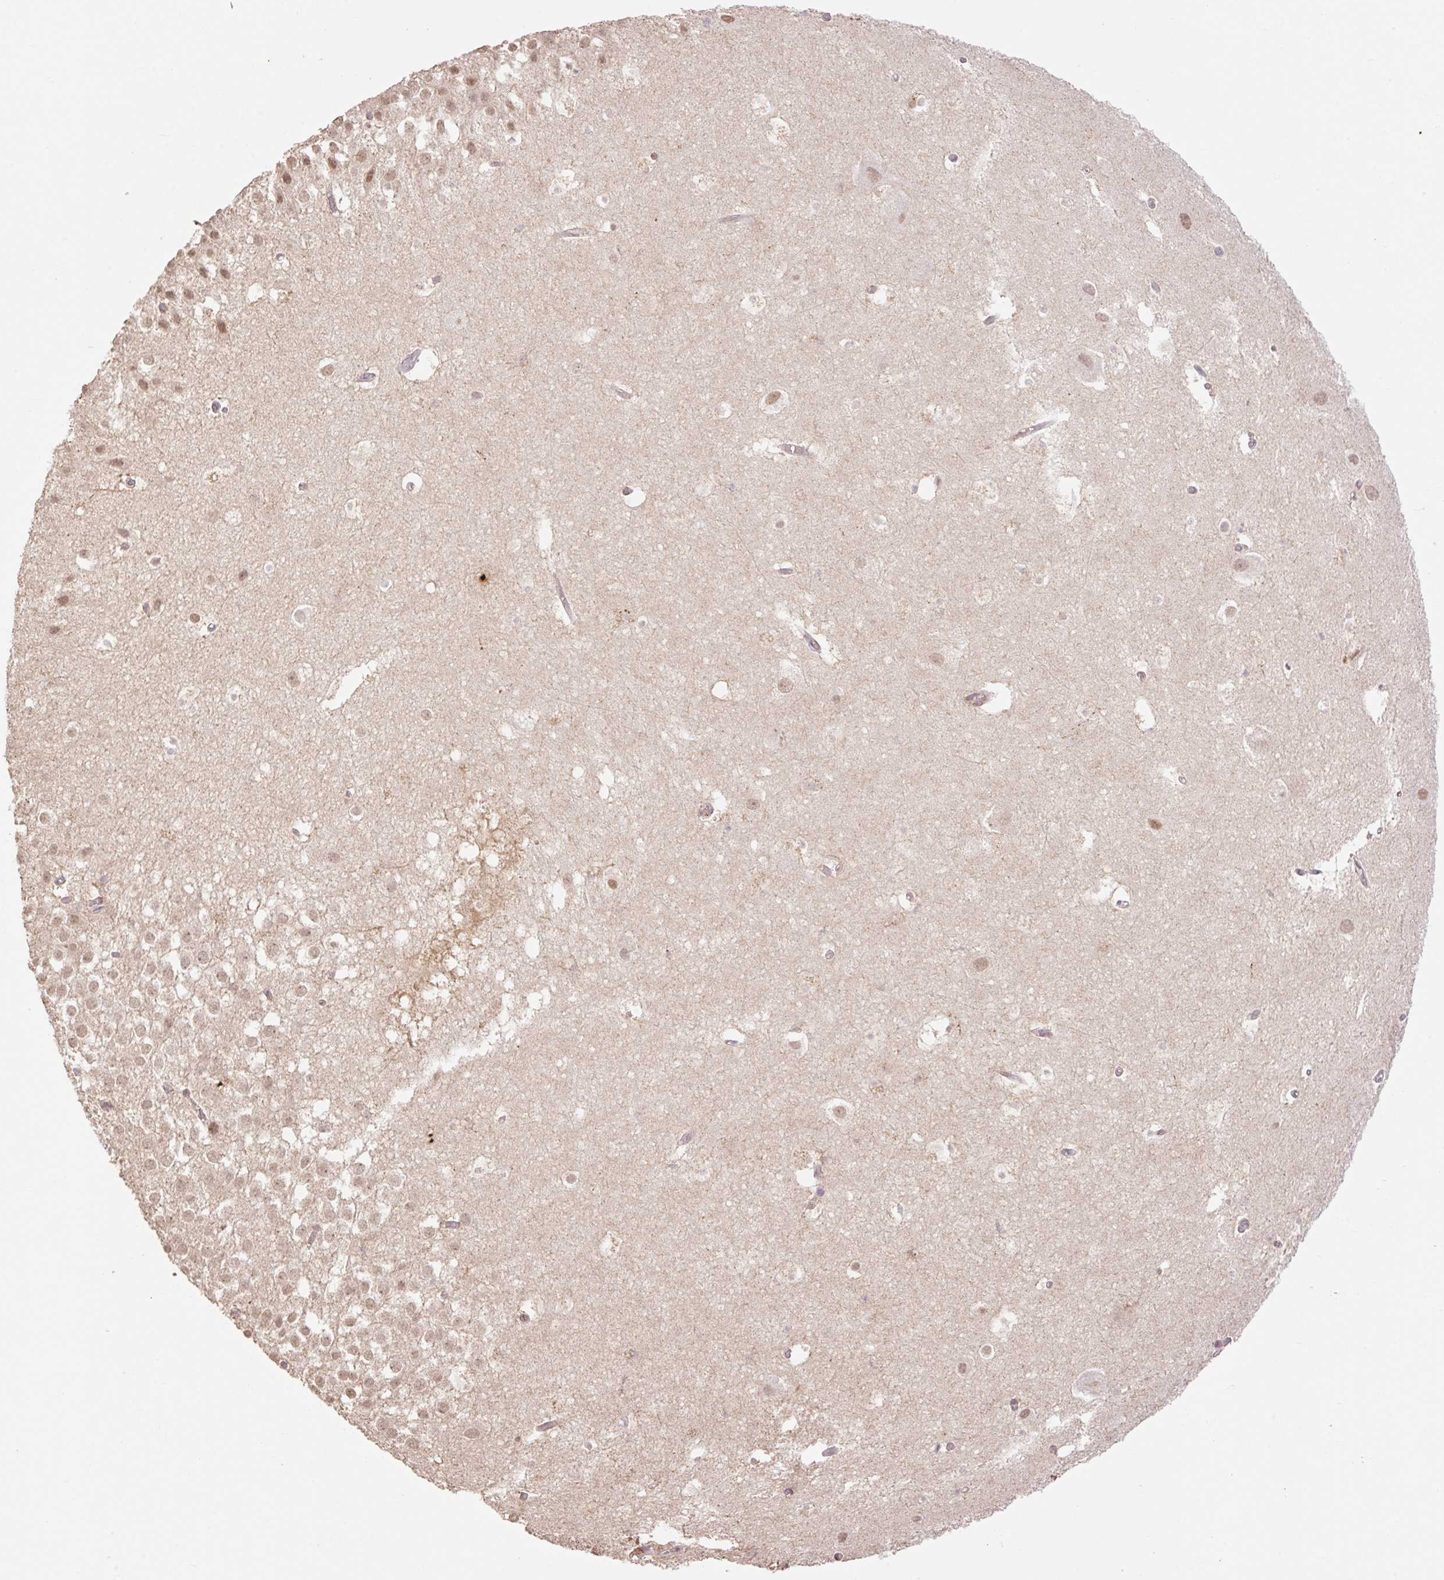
{"staining": {"intensity": "negative", "quantity": "none", "location": "none"}, "tissue": "hippocampus", "cell_type": "Glial cells", "image_type": "normal", "snomed": [{"axis": "morphology", "description": "Normal tissue, NOS"}, {"axis": "topography", "description": "Hippocampus"}], "caption": "Hippocampus stained for a protein using immunohistochemistry reveals no positivity glial cells.", "gene": "VPS25", "patient": {"sex": "female", "age": 52}}